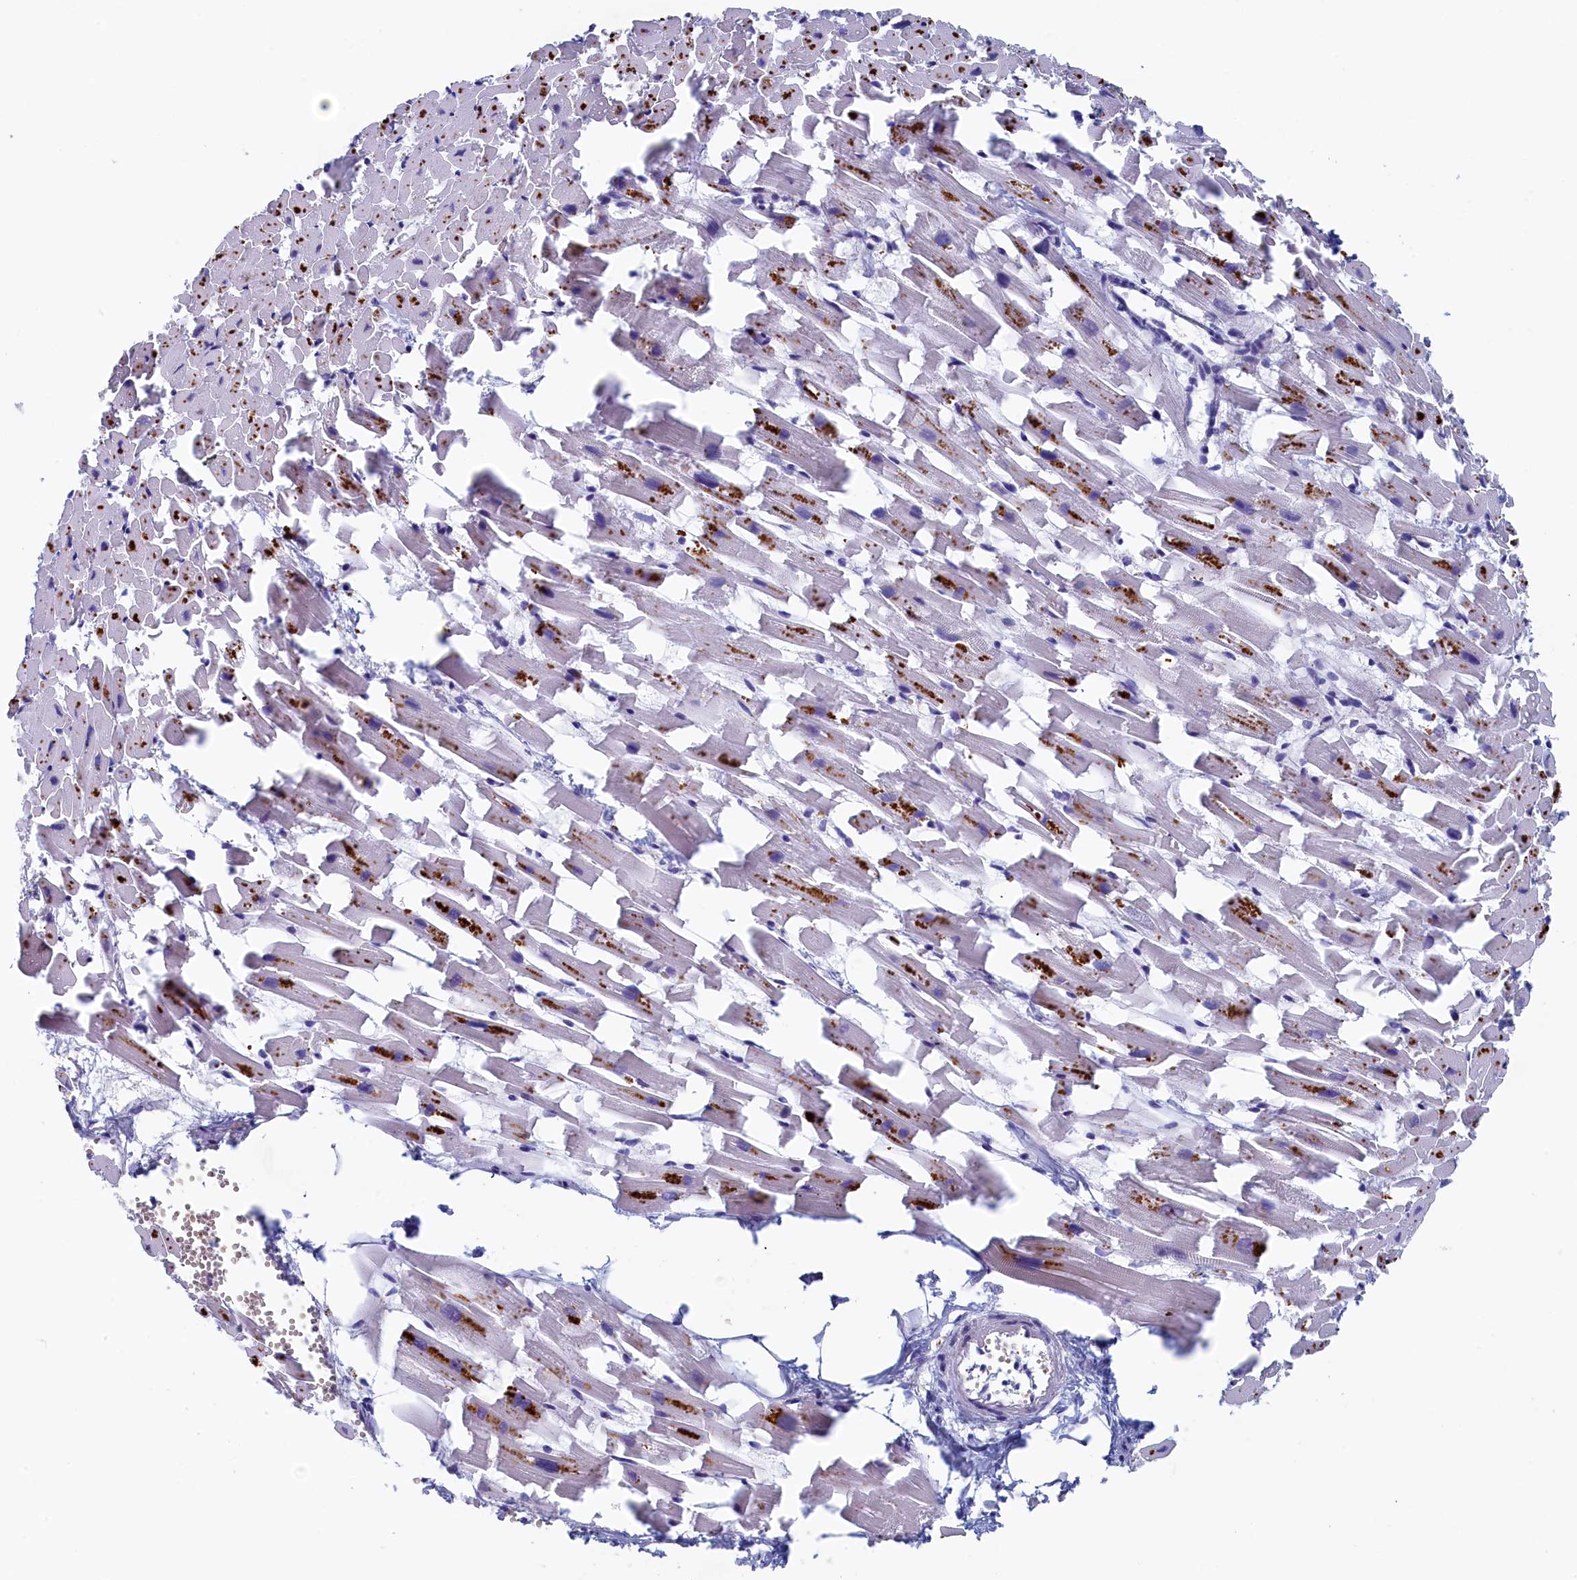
{"staining": {"intensity": "weak", "quantity": "<25%", "location": "cytoplasmic/membranous"}, "tissue": "heart muscle", "cell_type": "Cardiomyocytes", "image_type": "normal", "snomed": [{"axis": "morphology", "description": "Normal tissue, NOS"}, {"axis": "topography", "description": "Heart"}], "caption": "A micrograph of heart muscle stained for a protein shows no brown staining in cardiomyocytes. (Stains: DAB (3,3'-diaminobenzidine) immunohistochemistry with hematoxylin counter stain, Microscopy: brightfield microscopy at high magnification).", "gene": "GUCA1C", "patient": {"sex": "female", "age": 64}}